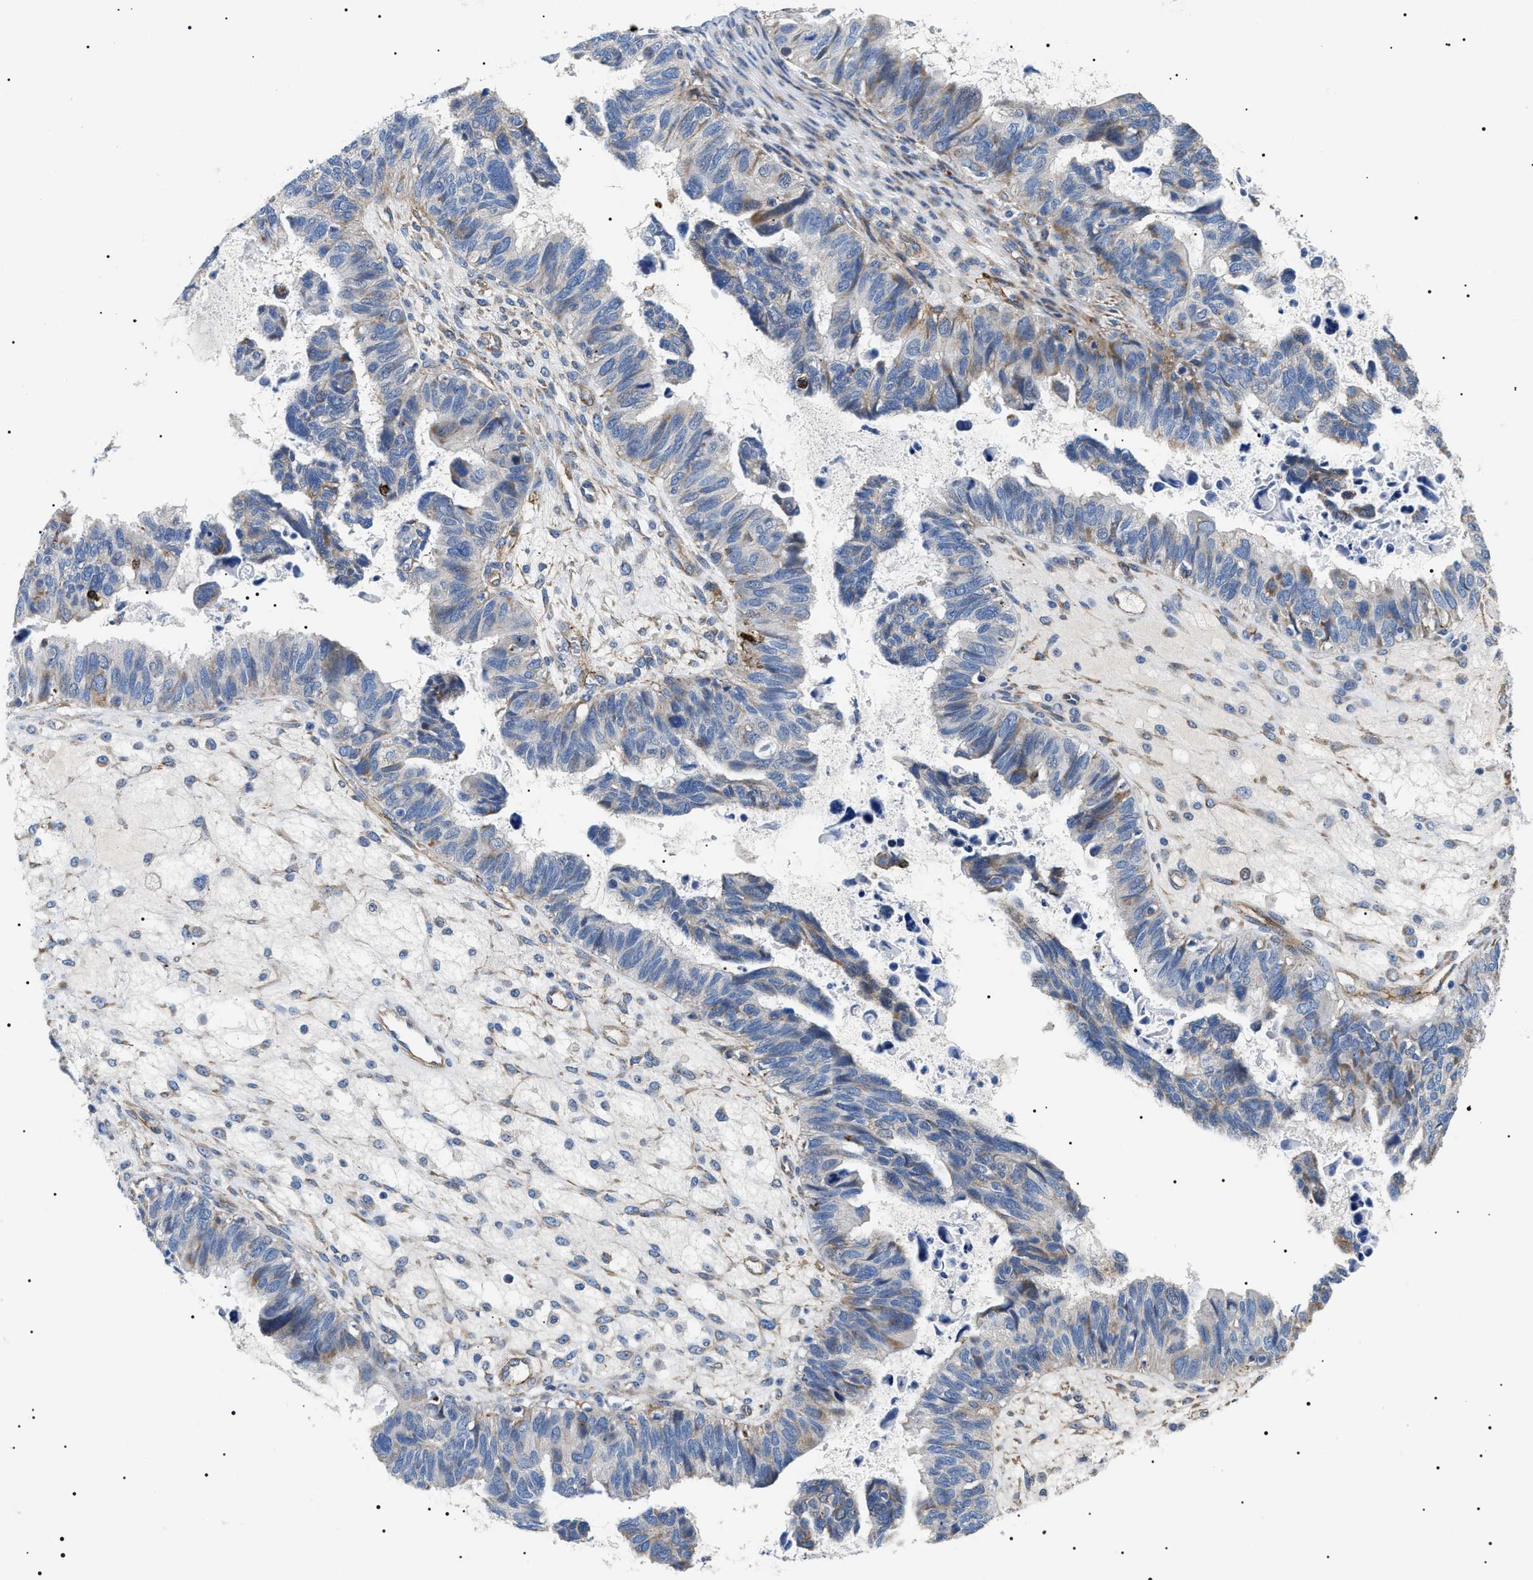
{"staining": {"intensity": "weak", "quantity": "<25%", "location": "cytoplasmic/membranous"}, "tissue": "ovarian cancer", "cell_type": "Tumor cells", "image_type": "cancer", "snomed": [{"axis": "morphology", "description": "Cystadenocarcinoma, serous, NOS"}, {"axis": "topography", "description": "Ovary"}], "caption": "This is a image of immunohistochemistry (IHC) staining of ovarian cancer, which shows no expression in tumor cells.", "gene": "TMEM222", "patient": {"sex": "female", "age": 79}}